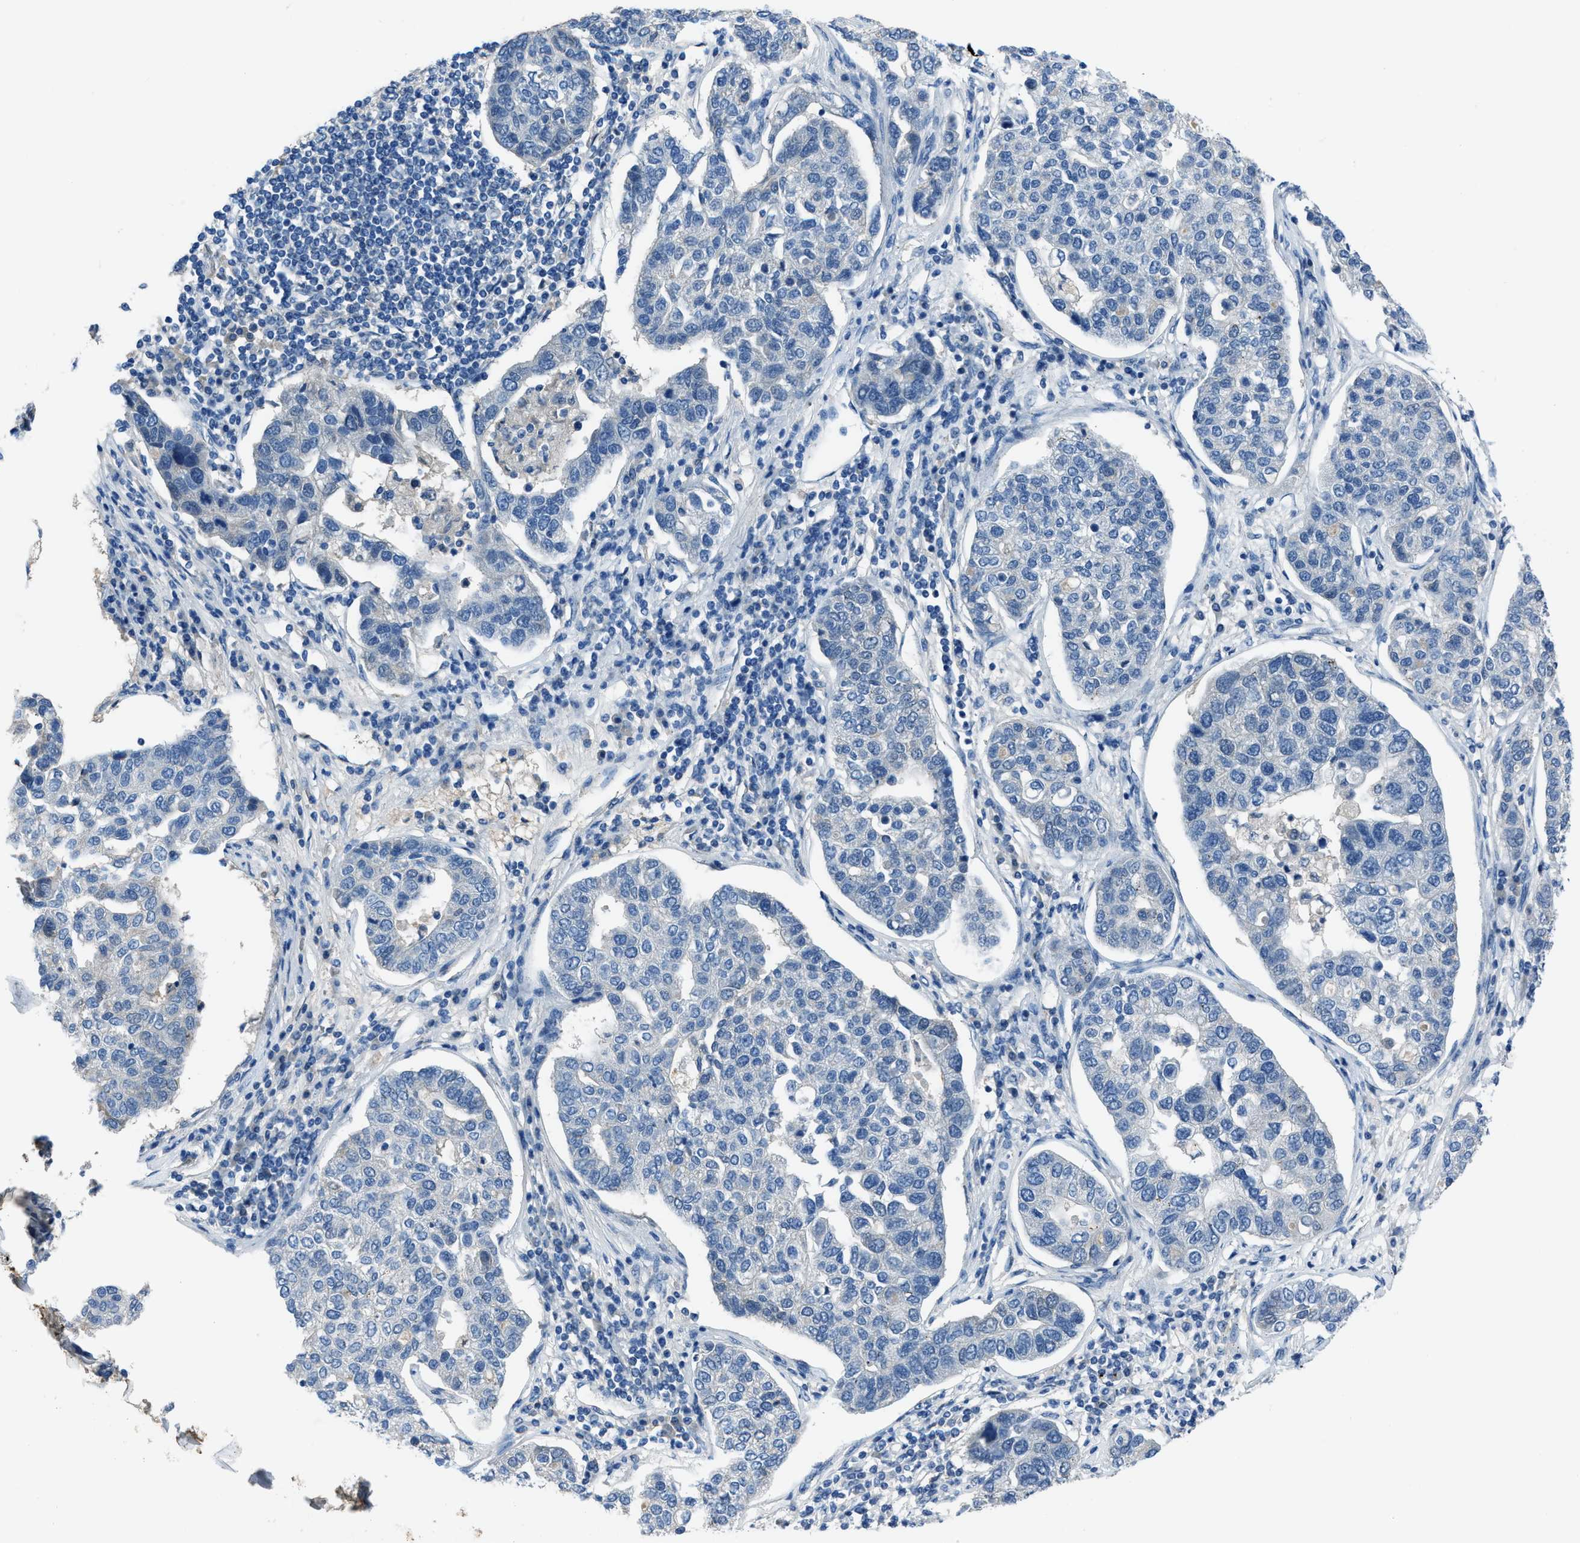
{"staining": {"intensity": "negative", "quantity": "none", "location": "none"}, "tissue": "pancreatic cancer", "cell_type": "Tumor cells", "image_type": "cancer", "snomed": [{"axis": "morphology", "description": "Adenocarcinoma, NOS"}, {"axis": "topography", "description": "Pancreas"}], "caption": "This is a histopathology image of immunohistochemistry staining of pancreatic cancer, which shows no expression in tumor cells.", "gene": "DUSP19", "patient": {"sex": "female", "age": 61}}